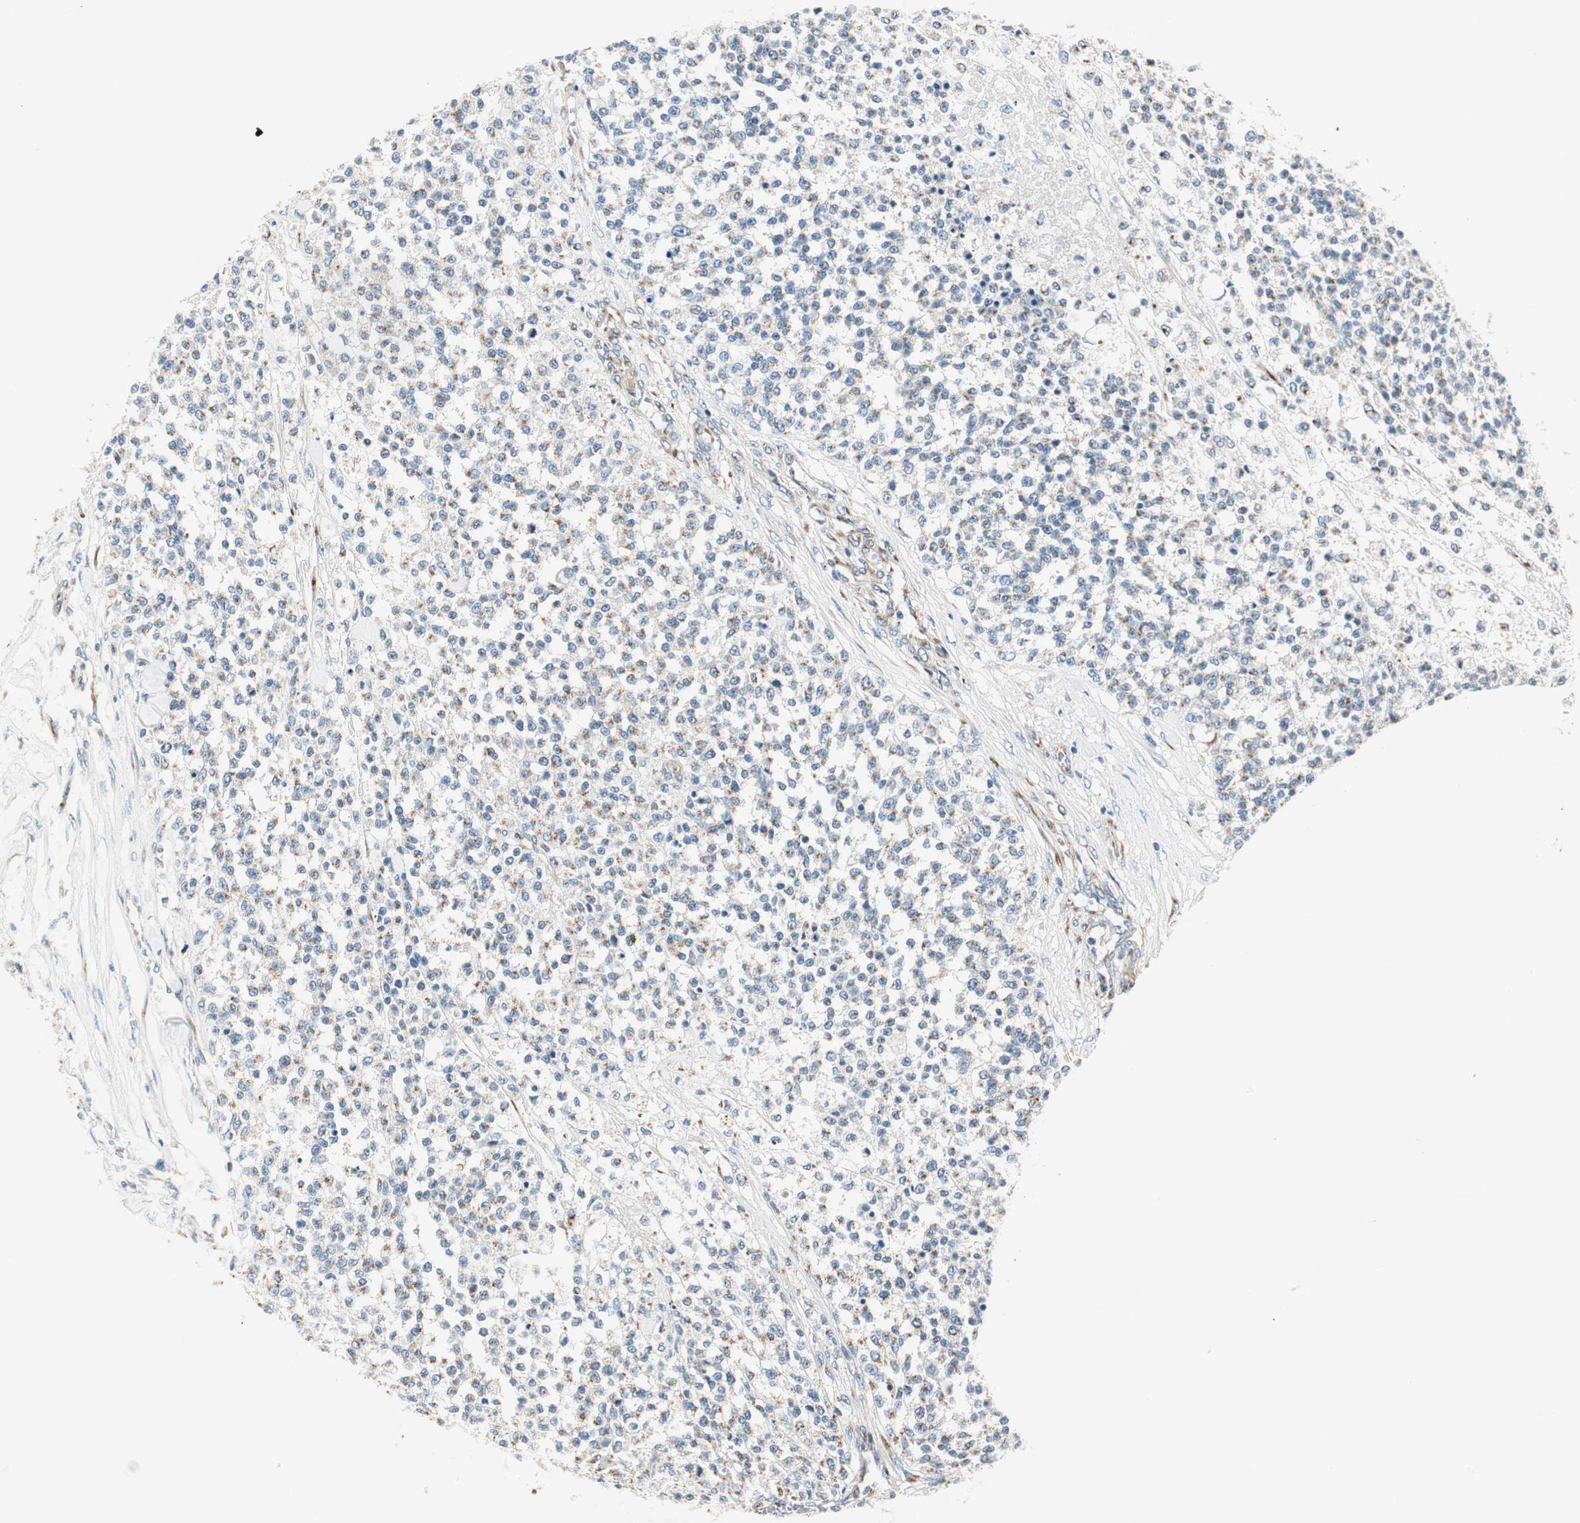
{"staining": {"intensity": "moderate", "quantity": "<25%", "location": "cytoplasmic/membranous"}, "tissue": "testis cancer", "cell_type": "Tumor cells", "image_type": "cancer", "snomed": [{"axis": "morphology", "description": "Seminoma, NOS"}, {"axis": "topography", "description": "Testis"}], "caption": "Immunohistochemistry (IHC) photomicrograph of neoplastic tissue: seminoma (testis) stained using IHC exhibits low levels of moderate protein expression localized specifically in the cytoplasmic/membranous of tumor cells, appearing as a cytoplasmic/membranous brown color.", "gene": "TMF1", "patient": {"sex": "male", "age": 59}}